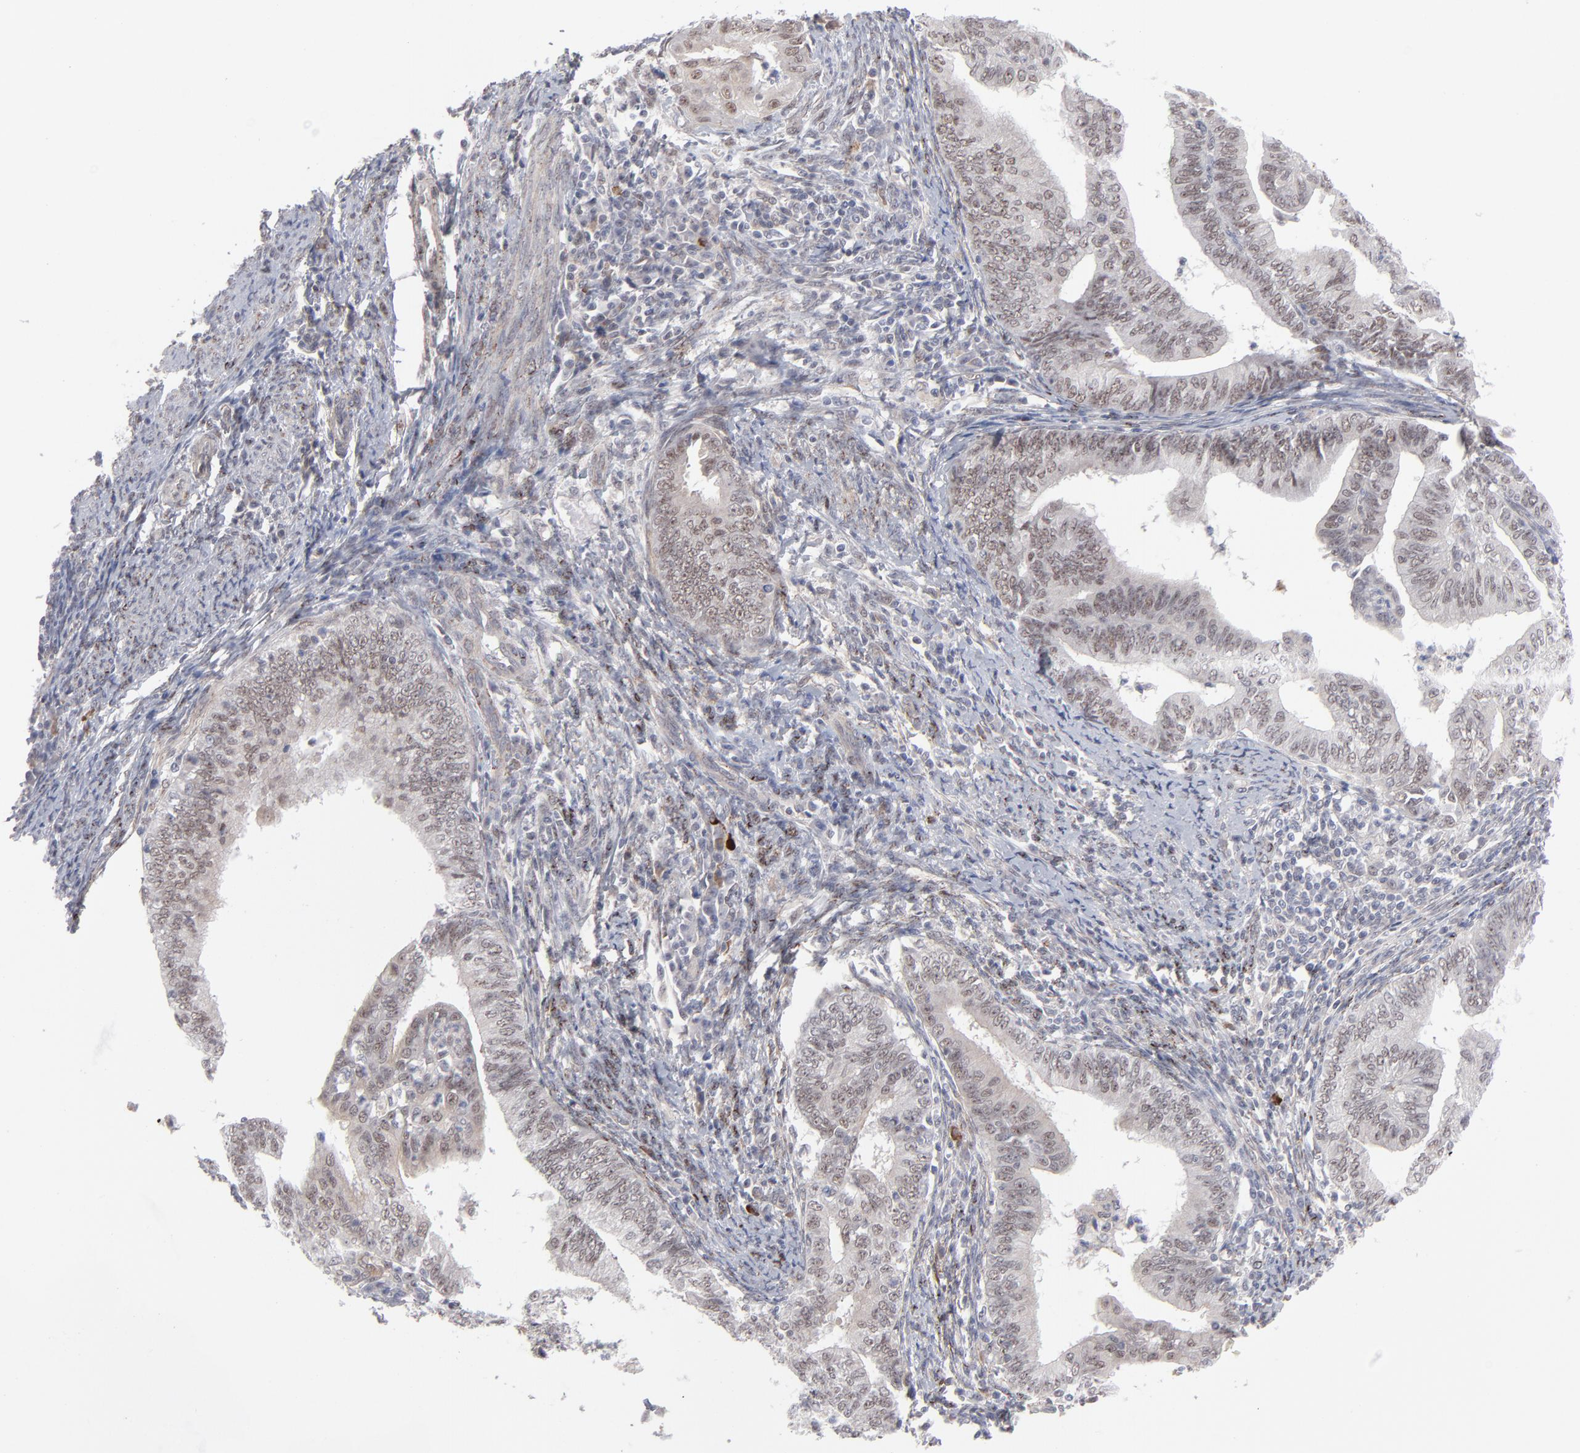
{"staining": {"intensity": "moderate", "quantity": ">75%", "location": "cytoplasmic/membranous,nuclear"}, "tissue": "endometrial cancer", "cell_type": "Tumor cells", "image_type": "cancer", "snomed": [{"axis": "morphology", "description": "Adenocarcinoma, NOS"}, {"axis": "topography", "description": "Endometrium"}], "caption": "Adenocarcinoma (endometrial) stained with IHC demonstrates moderate cytoplasmic/membranous and nuclear staining in about >75% of tumor cells.", "gene": "NBN", "patient": {"sex": "female", "age": 66}}